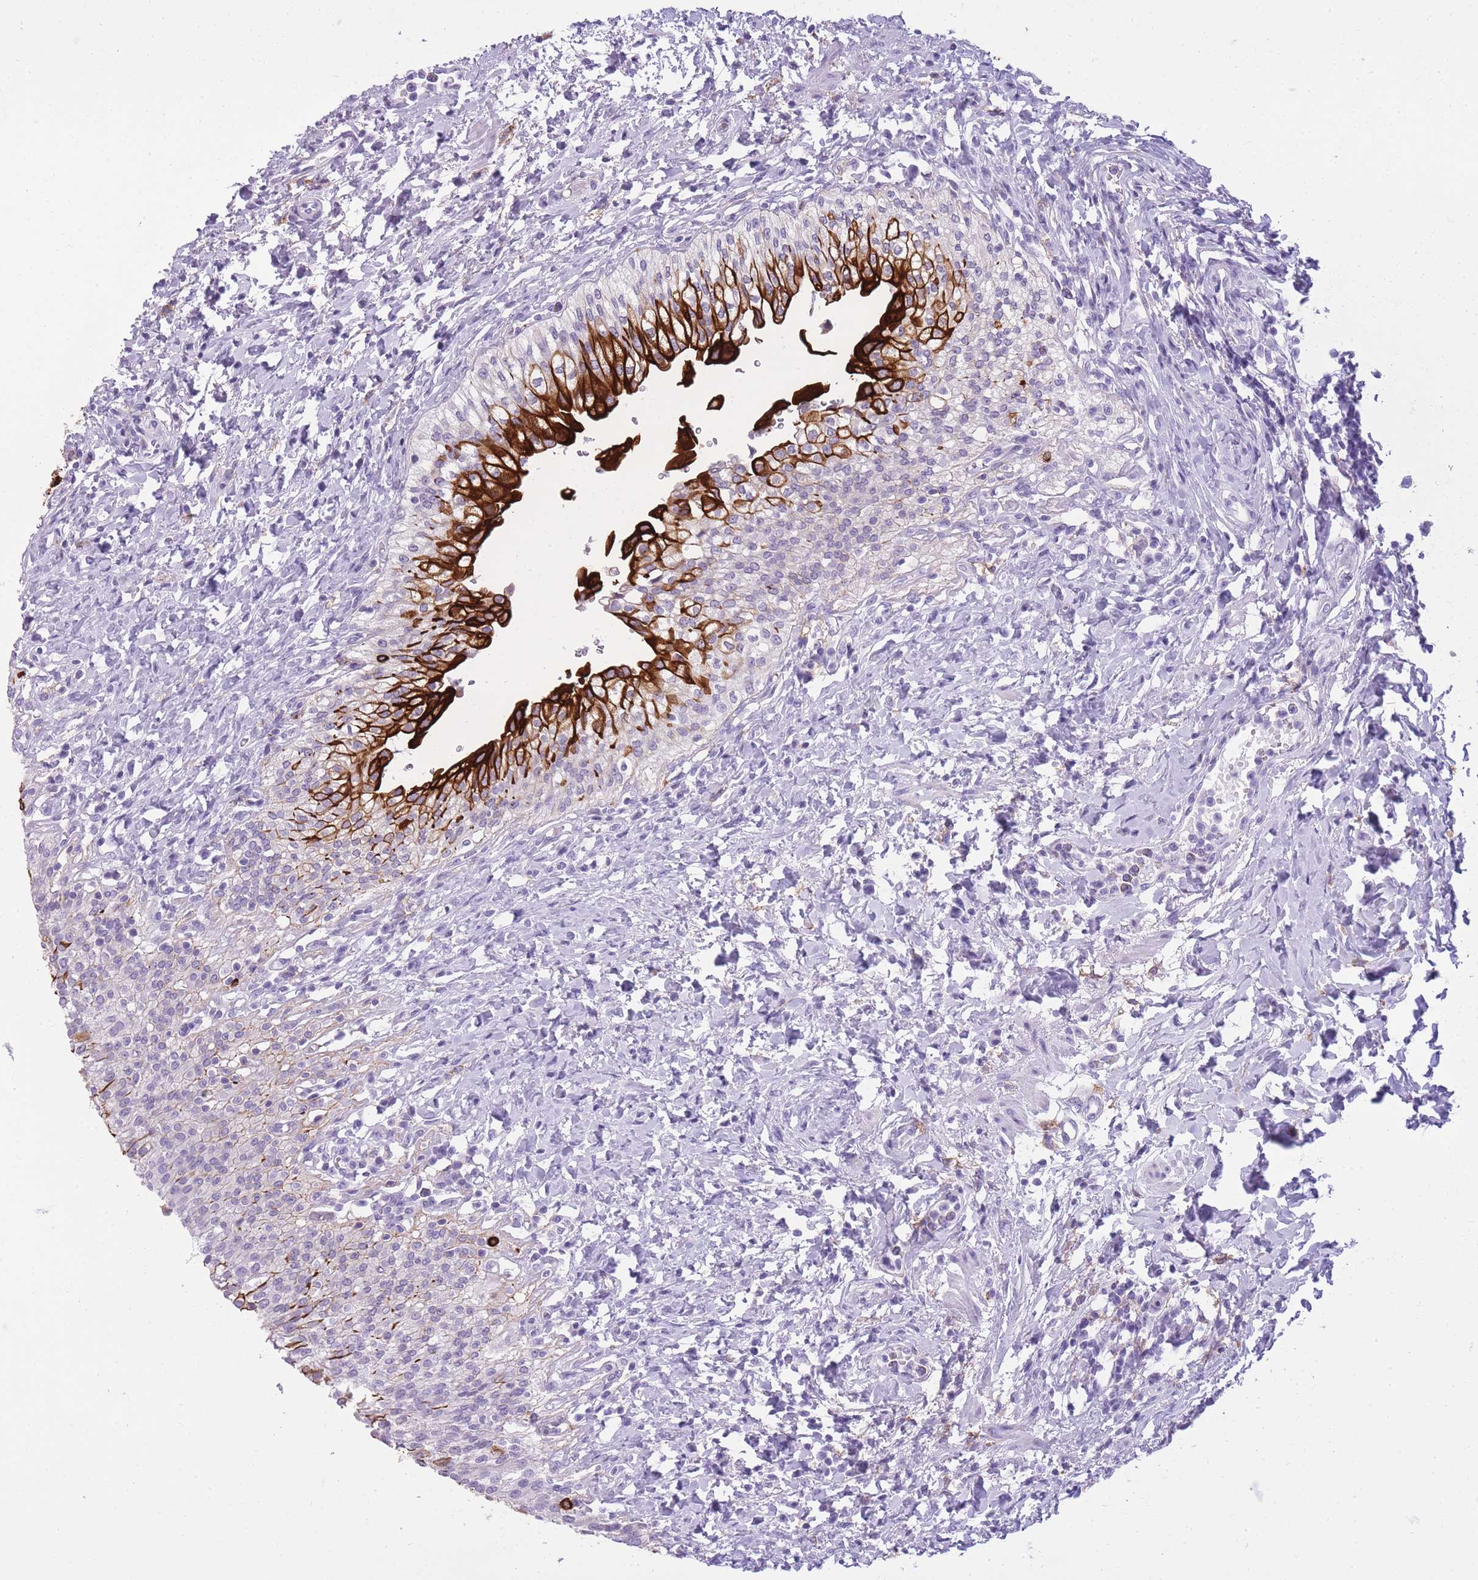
{"staining": {"intensity": "strong", "quantity": "25%-75%", "location": "cytoplasmic/membranous"}, "tissue": "urinary bladder", "cell_type": "Urothelial cells", "image_type": "normal", "snomed": [{"axis": "morphology", "description": "Normal tissue, NOS"}, {"axis": "morphology", "description": "Inflammation, NOS"}, {"axis": "topography", "description": "Urinary bladder"}], "caption": "Protein expression analysis of normal human urinary bladder reveals strong cytoplasmic/membranous positivity in approximately 25%-75% of urothelial cells. (DAB (3,3'-diaminobenzidine) IHC, brown staining for protein, blue staining for nuclei).", "gene": "RADX", "patient": {"sex": "male", "age": 64}}